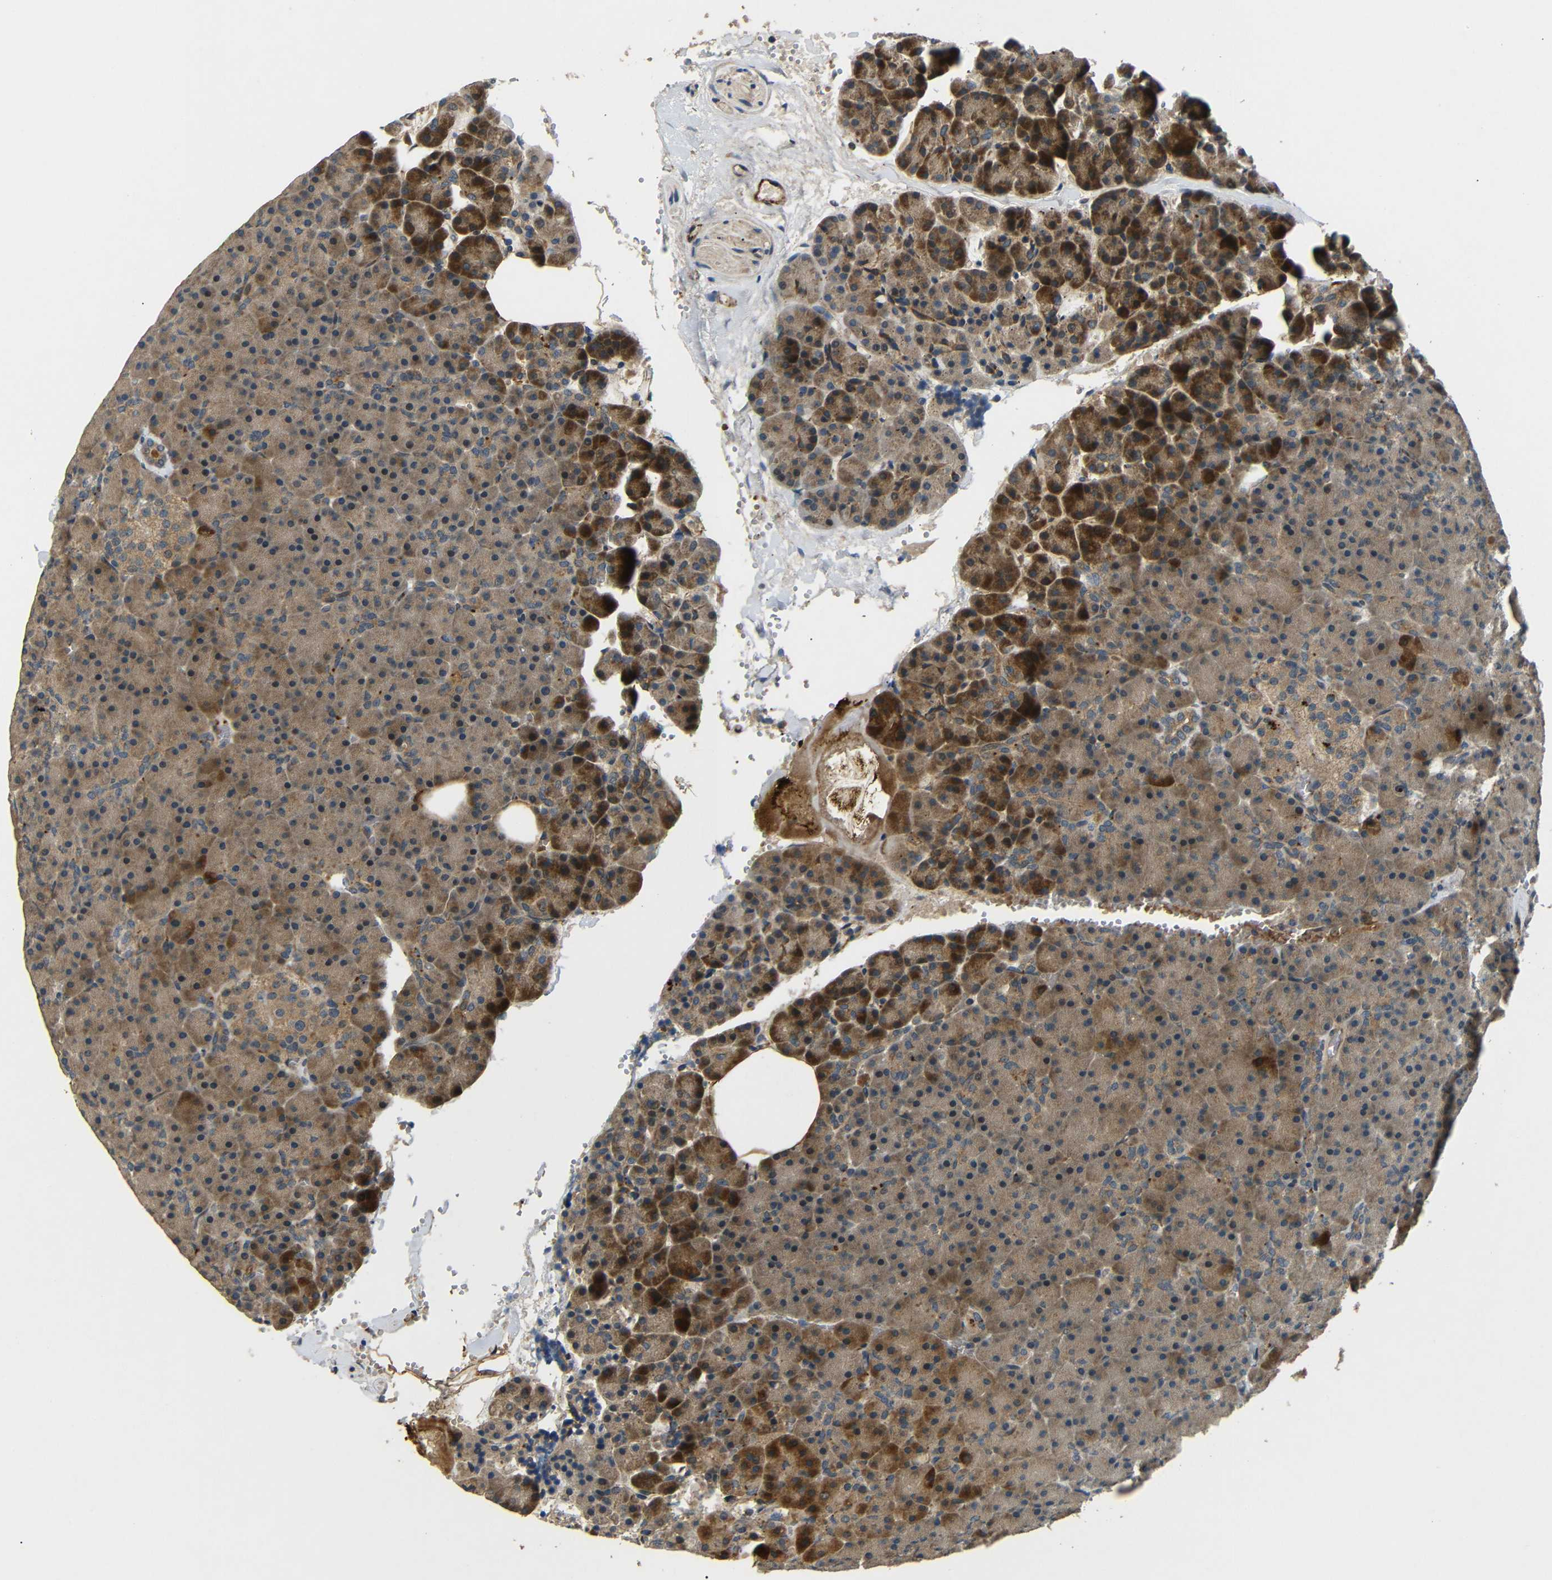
{"staining": {"intensity": "strong", "quantity": ">75%", "location": "cytoplasmic/membranous"}, "tissue": "pancreas", "cell_type": "Exocrine glandular cells", "image_type": "normal", "snomed": [{"axis": "morphology", "description": "Normal tissue, NOS"}, {"axis": "topography", "description": "Pancreas"}], "caption": "Normal pancreas displays strong cytoplasmic/membranous positivity in approximately >75% of exocrine glandular cells.", "gene": "ATP7A", "patient": {"sex": "female", "age": 35}}